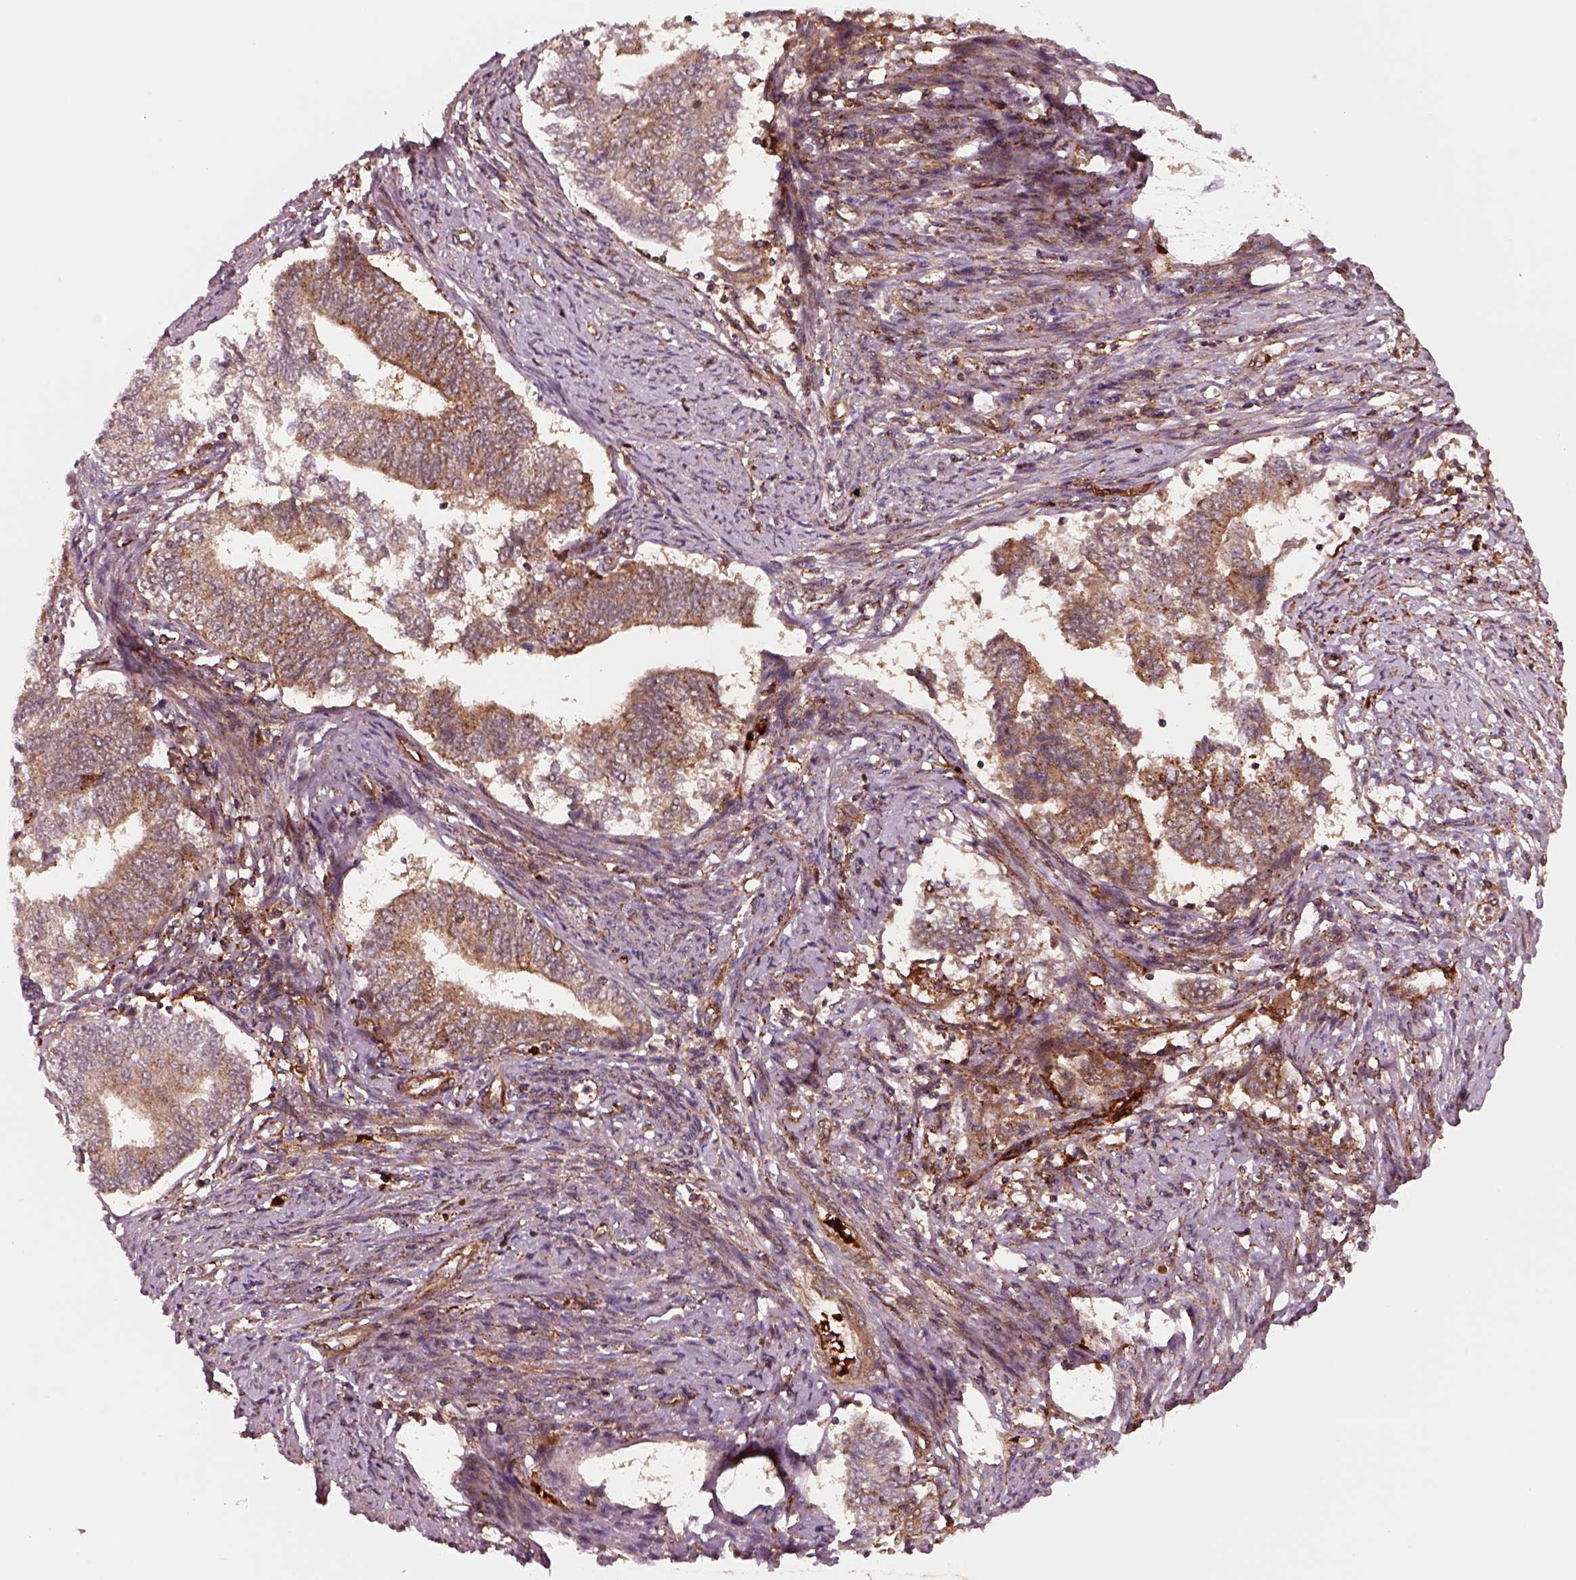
{"staining": {"intensity": "moderate", "quantity": "25%-75%", "location": "cytoplasmic/membranous"}, "tissue": "endometrial cancer", "cell_type": "Tumor cells", "image_type": "cancer", "snomed": [{"axis": "morphology", "description": "Adenocarcinoma, NOS"}, {"axis": "topography", "description": "Endometrium"}], "caption": "Immunohistochemistry (DAB) staining of endometrial cancer (adenocarcinoma) demonstrates moderate cytoplasmic/membranous protein staining in about 25%-75% of tumor cells. (brown staining indicates protein expression, while blue staining denotes nuclei).", "gene": "WASHC2A", "patient": {"sex": "female", "age": 65}}